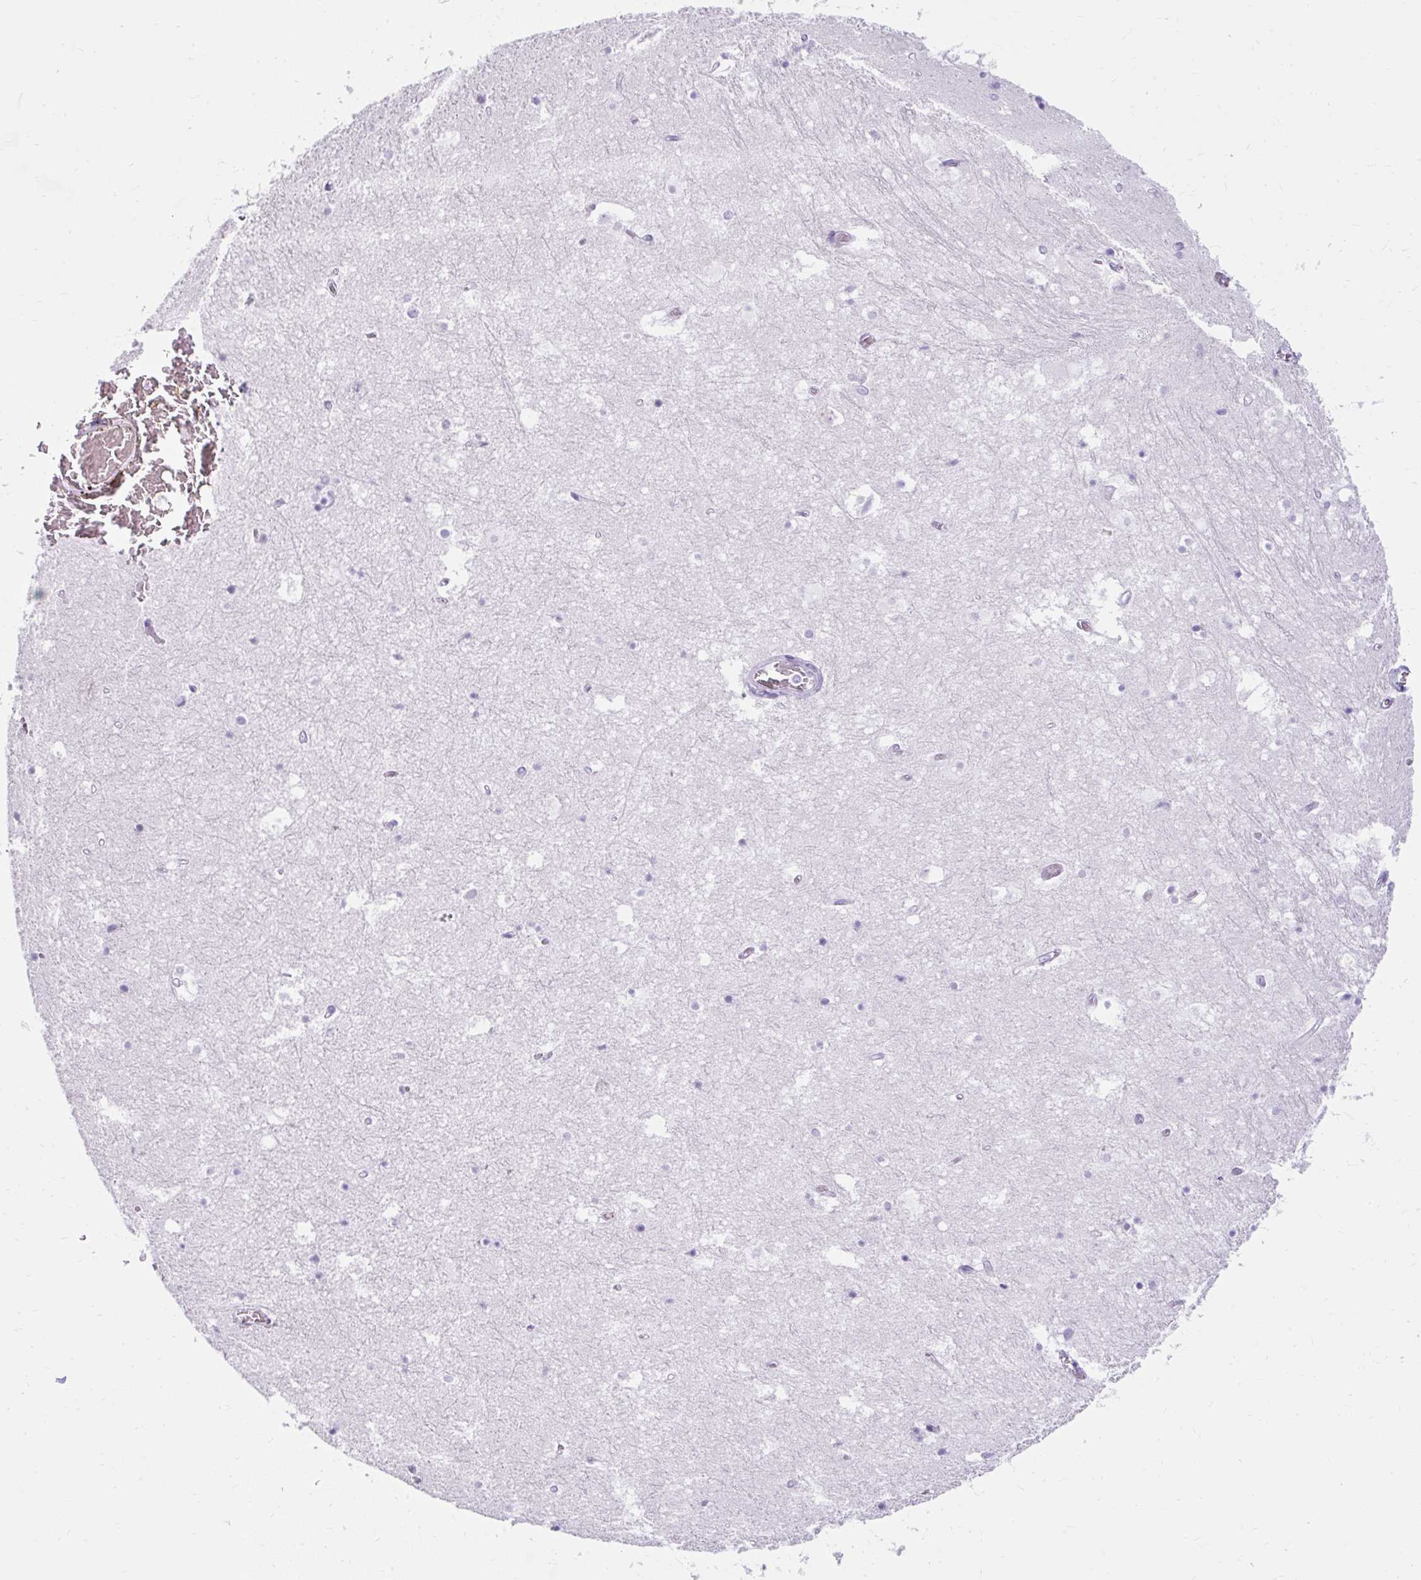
{"staining": {"intensity": "negative", "quantity": "none", "location": "none"}, "tissue": "hippocampus", "cell_type": "Glial cells", "image_type": "normal", "snomed": [{"axis": "morphology", "description": "Normal tissue, NOS"}, {"axis": "topography", "description": "Hippocampus"}], "caption": "Immunohistochemistry (IHC) of normal human hippocampus exhibits no expression in glial cells. The staining is performed using DAB brown chromogen with nuclei counter-stained in using hematoxylin.", "gene": "GOLGA8A", "patient": {"sex": "female", "age": 52}}